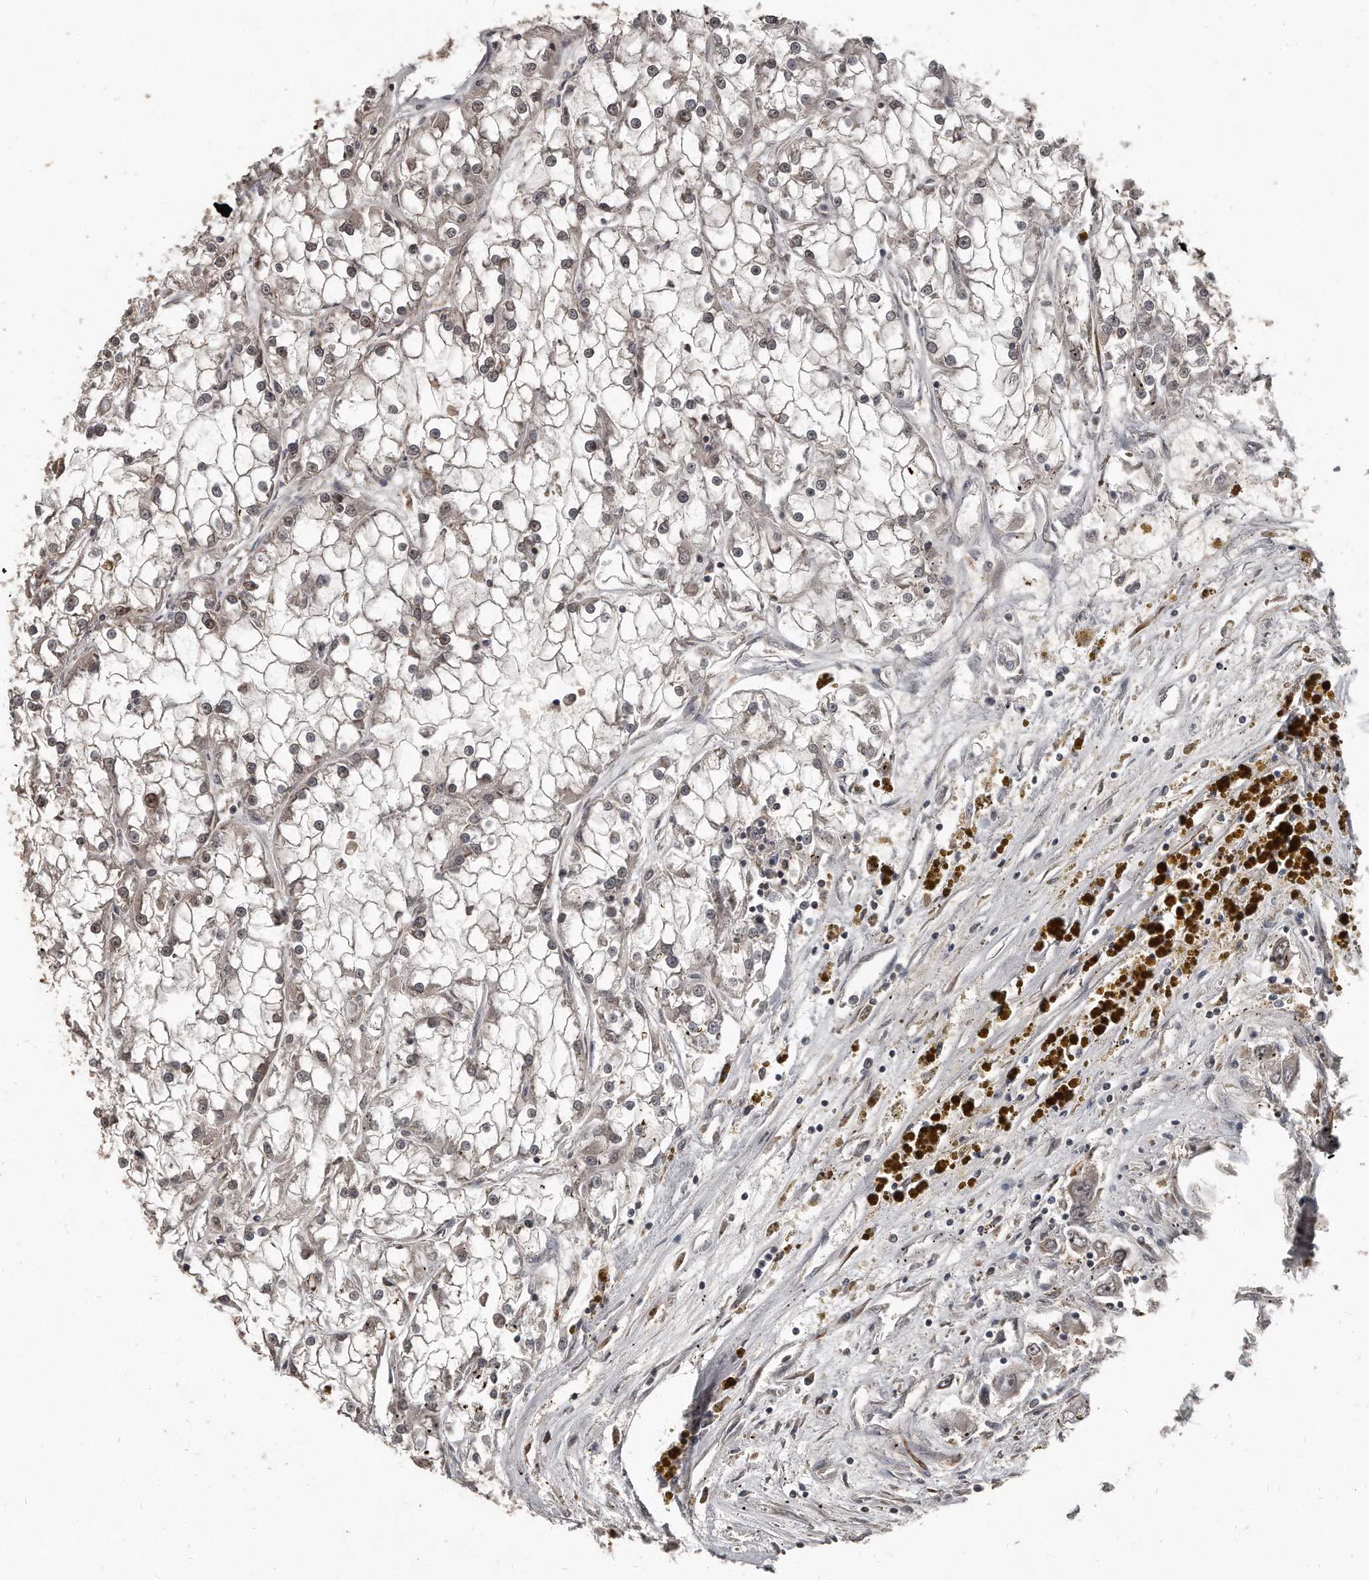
{"staining": {"intensity": "weak", "quantity": "<25%", "location": "nuclear"}, "tissue": "renal cancer", "cell_type": "Tumor cells", "image_type": "cancer", "snomed": [{"axis": "morphology", "description": "Adenocarcinoma, NOS"}, {"axis": "topography", "description": "Kidney"}], "caption": "An immunohistochemistry (IHC) micrograph of adenocarcinoma (renal) is shown. There is no staining in tumor cells of adenocarcinoma (renal).", "gene": "GCH1", "patient": {"sex": "female", "age": 52}}